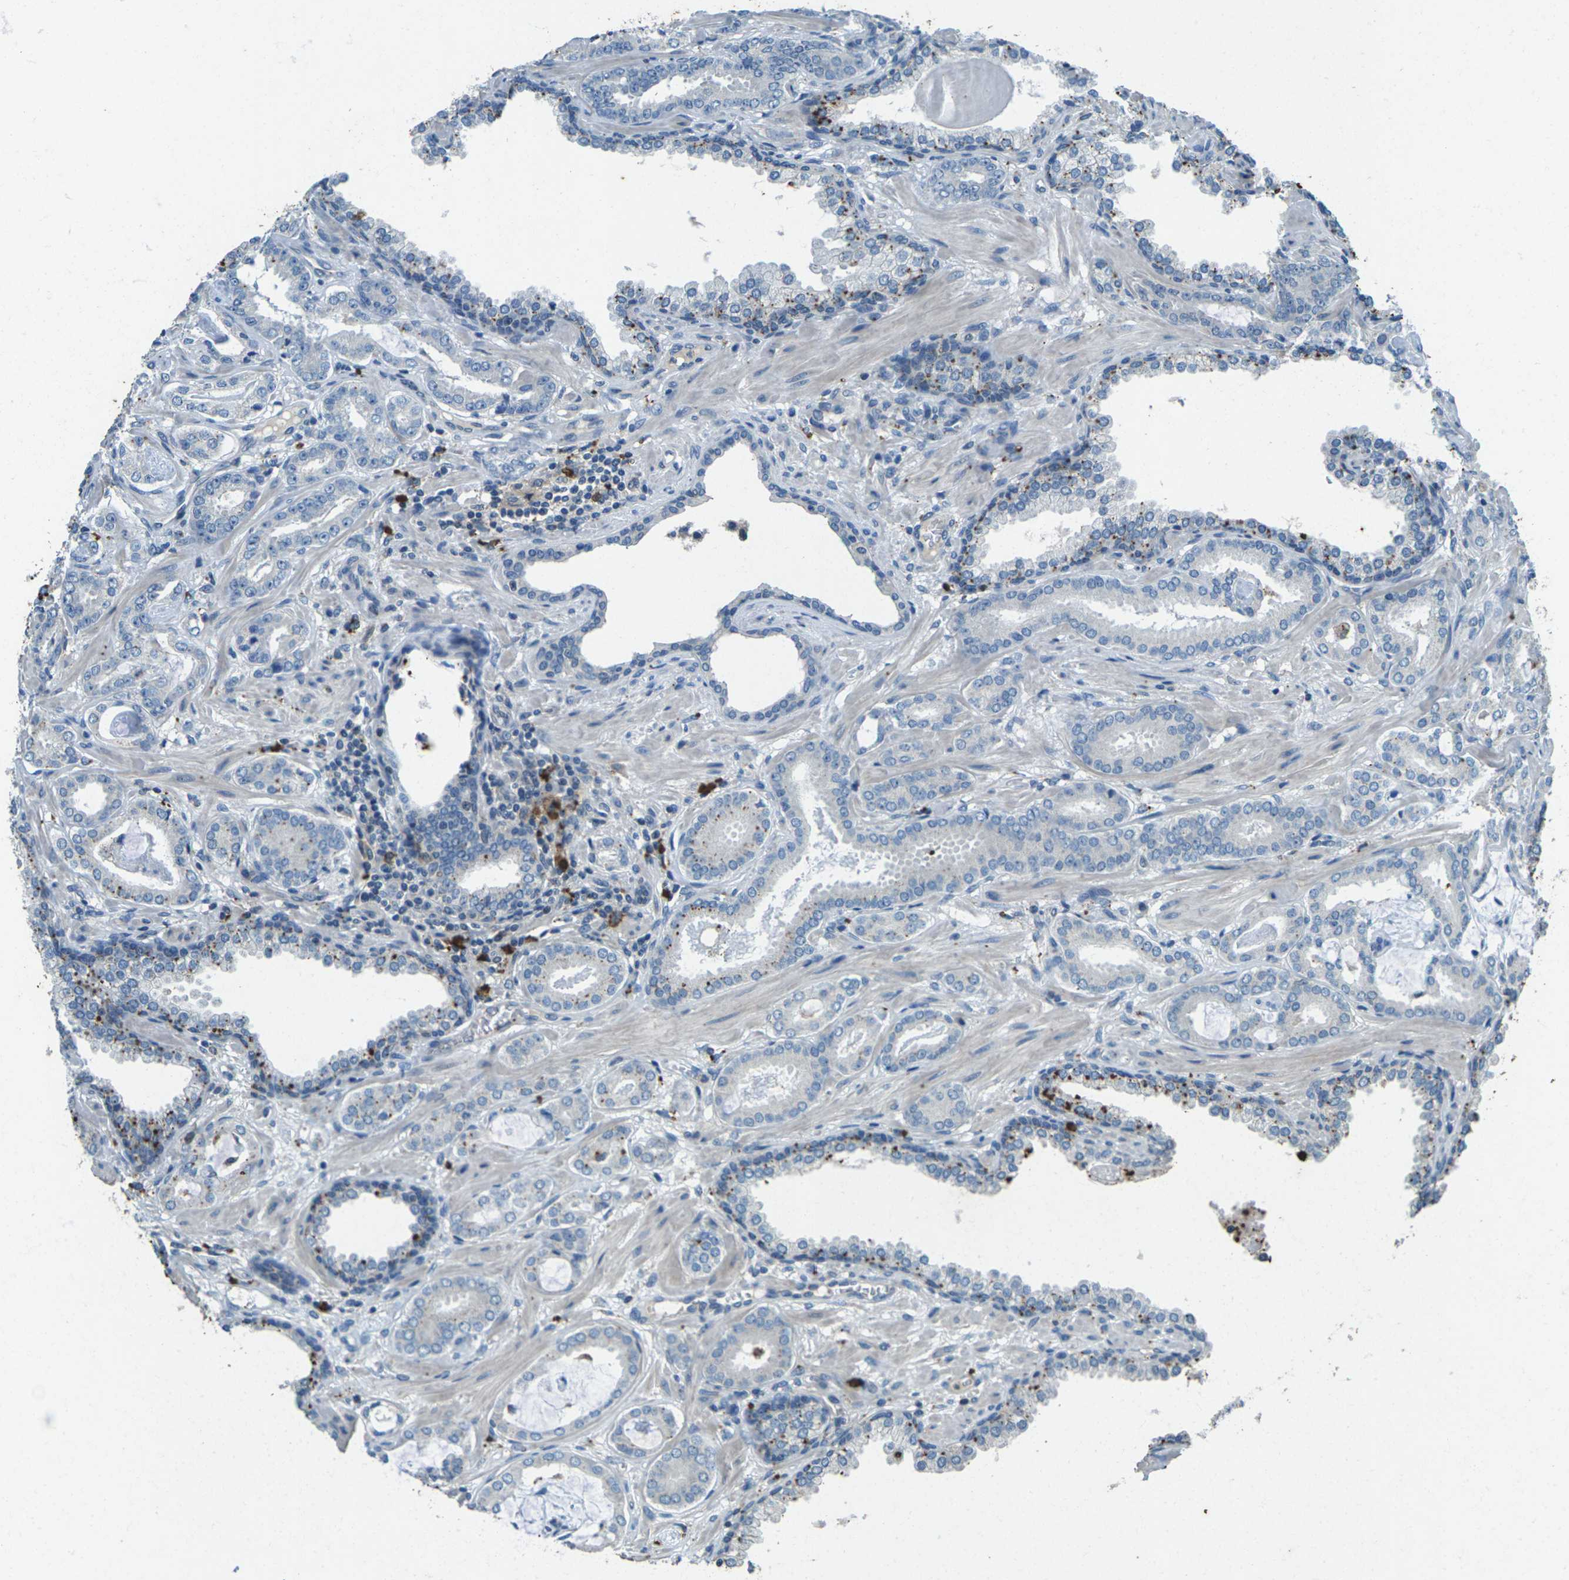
{"staining": {"intensity": "moderate", "quantity": "<25%", "location": "cytoplasmic/membranous"}, "tissue": "prostate cancer", "cell_type": "Tumor cells", "image_type": "cancer", "snomed": [{"axis": "morphology", "description": "Adenocarcinoma, Low grade"}, {"axis": "topography", "description": "Prostate"}], "caption": "About <25% of tumor cells in human prostate cancer reveal moderate cytoplasmic/membranous protein expression as visualized by brown immunohistochemical staining.", "gene": "SIGLEC14", "patient": {"sex": "male", "age": 53}}